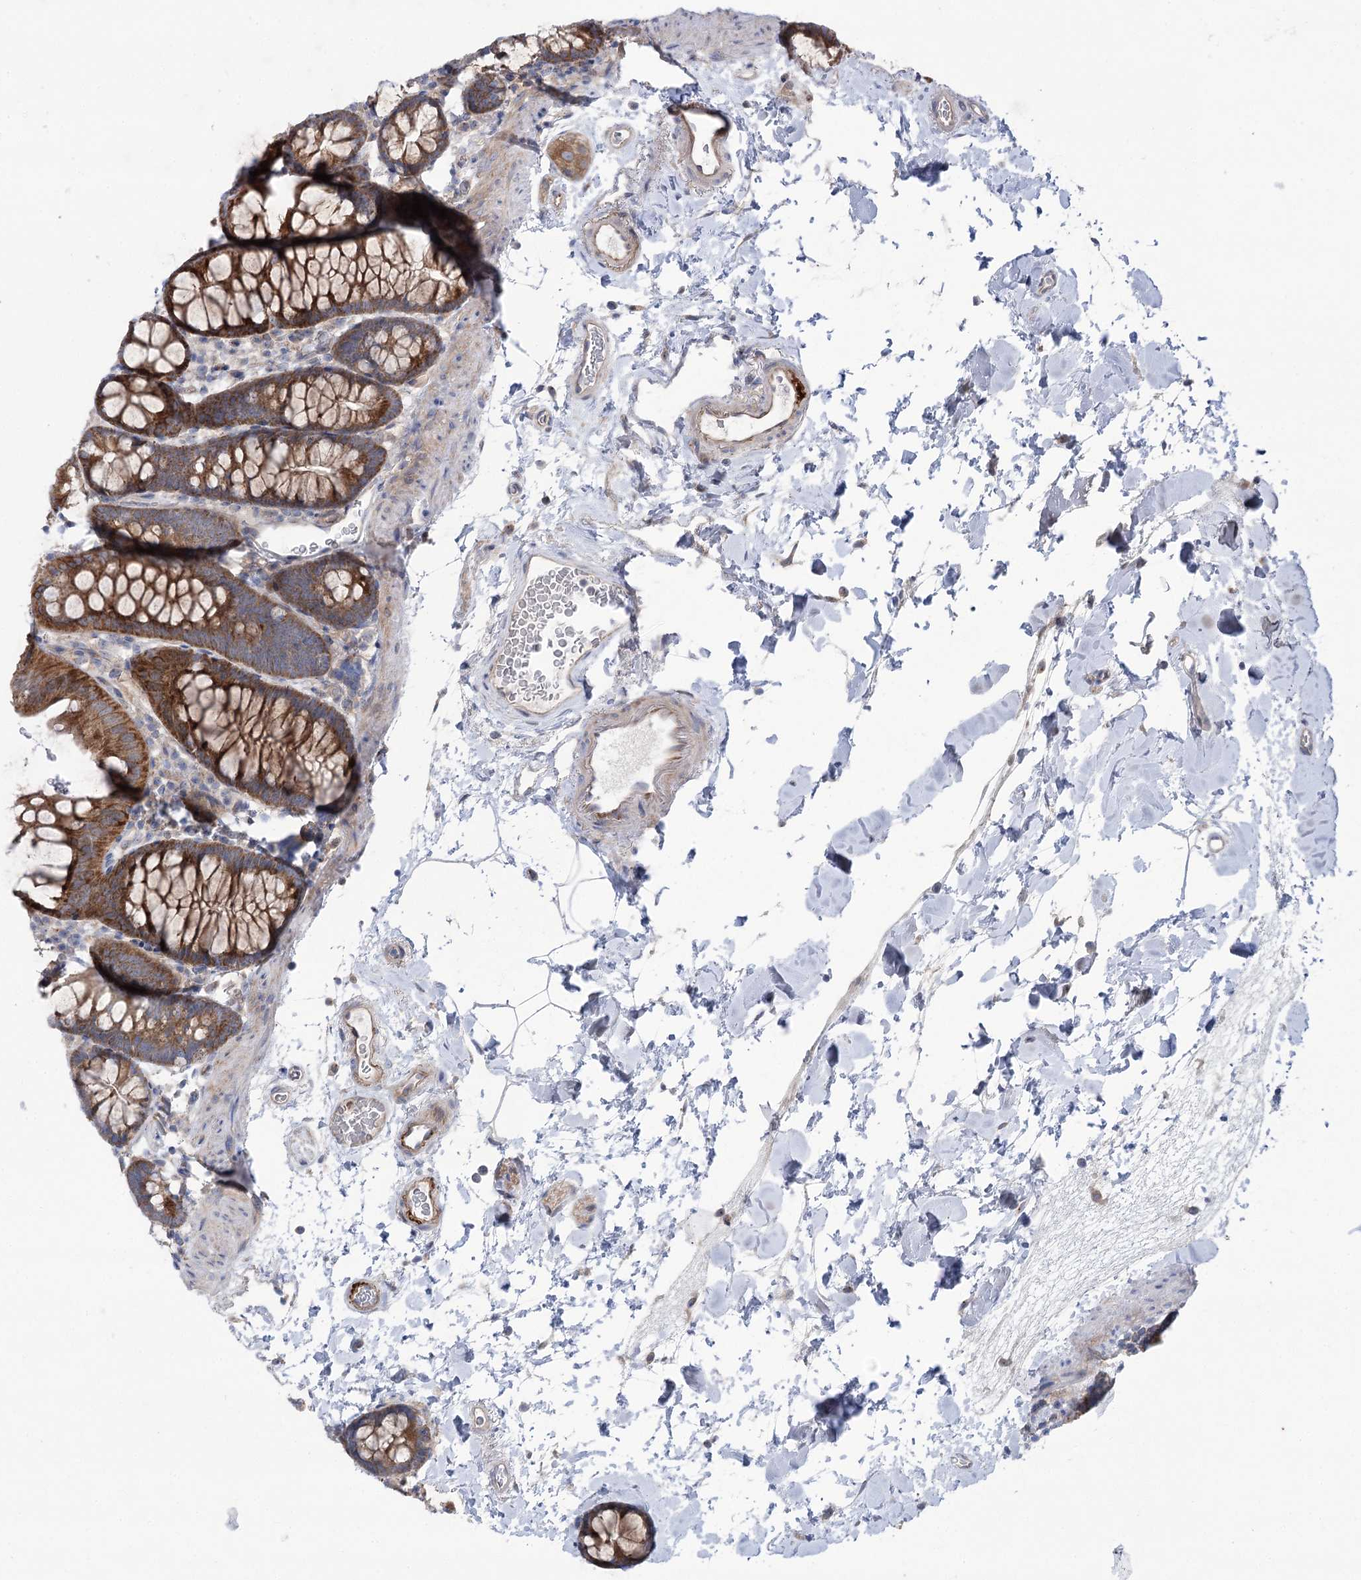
{"staining": {"intensity": "moderate", "quantity": ">75%", "location": "cytoplasmic/membranous"}, "tissue": "colon", "cell_type": "Endothelial cells", "image_type": "normal", "snomed": [{"axis": "morphology", "description": "Normal tissue, NOS"}, {"axis": "topography", "description": "Colon"}], "caption": "A photomicrograph showing moderate cytoplasmic/membranous expression in approximately >75% of endothelial cells in benign colon, as visualized by brown immunohistochemical staining.", "gene": "SCN11A", "patient": {"sex": "male", "age": 75}}